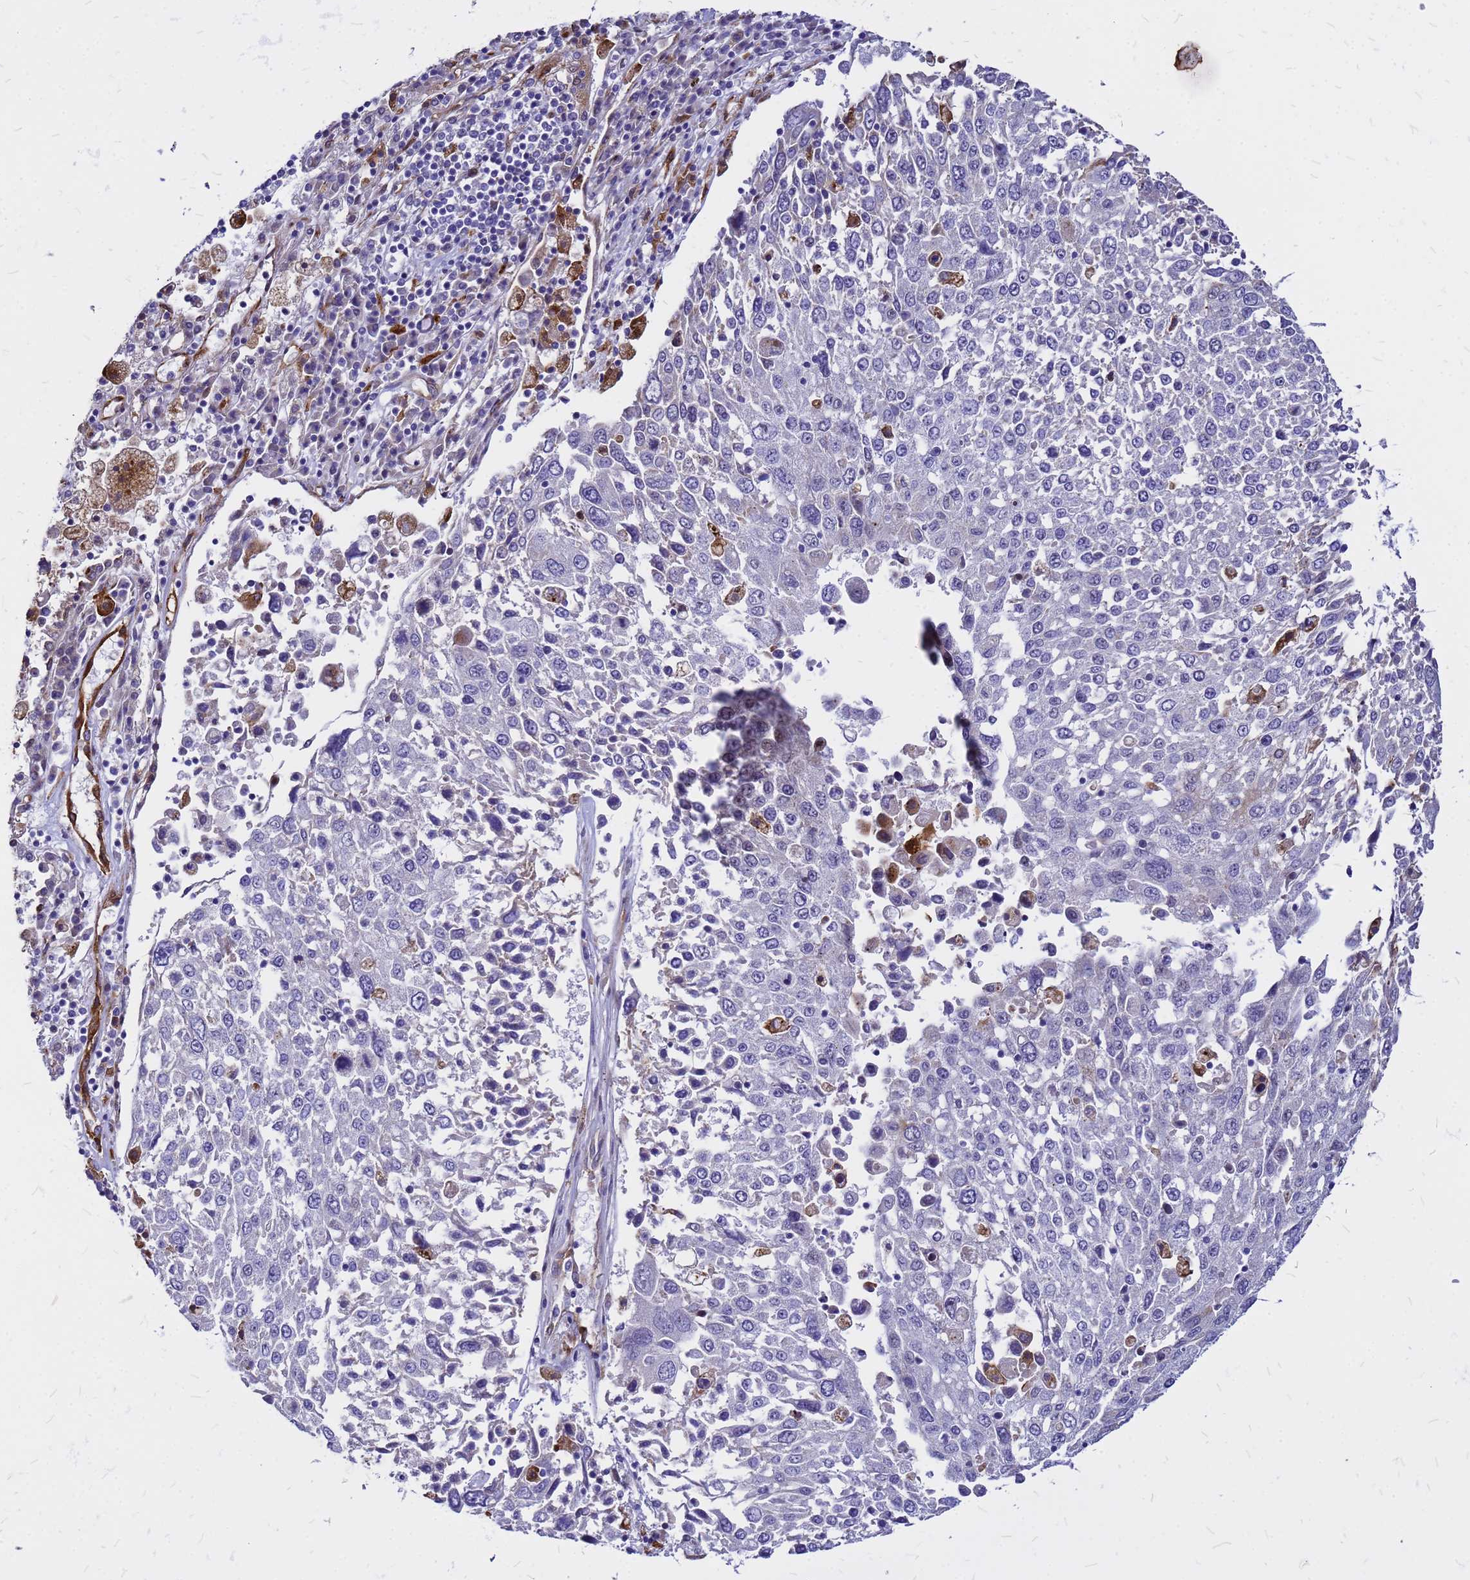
{"staining": {"intensity": "negative", "quantity": "none", "location": "none"}, "tissue": "lung cancer", "cell_type": "Tumor cells", "image_type": "cancer", "snomed": [{"axis": "morphology", "description": "Squamous cell carcinoma, NOS"}, {"axis": "topography", "description": "Lung"}], "caption": "Immunohistochemical staining of lung cancer reveals no significant staining in tumor cells.", "gene": "NOSTRIN", "patient": {"sex": "male", "age": 65}}